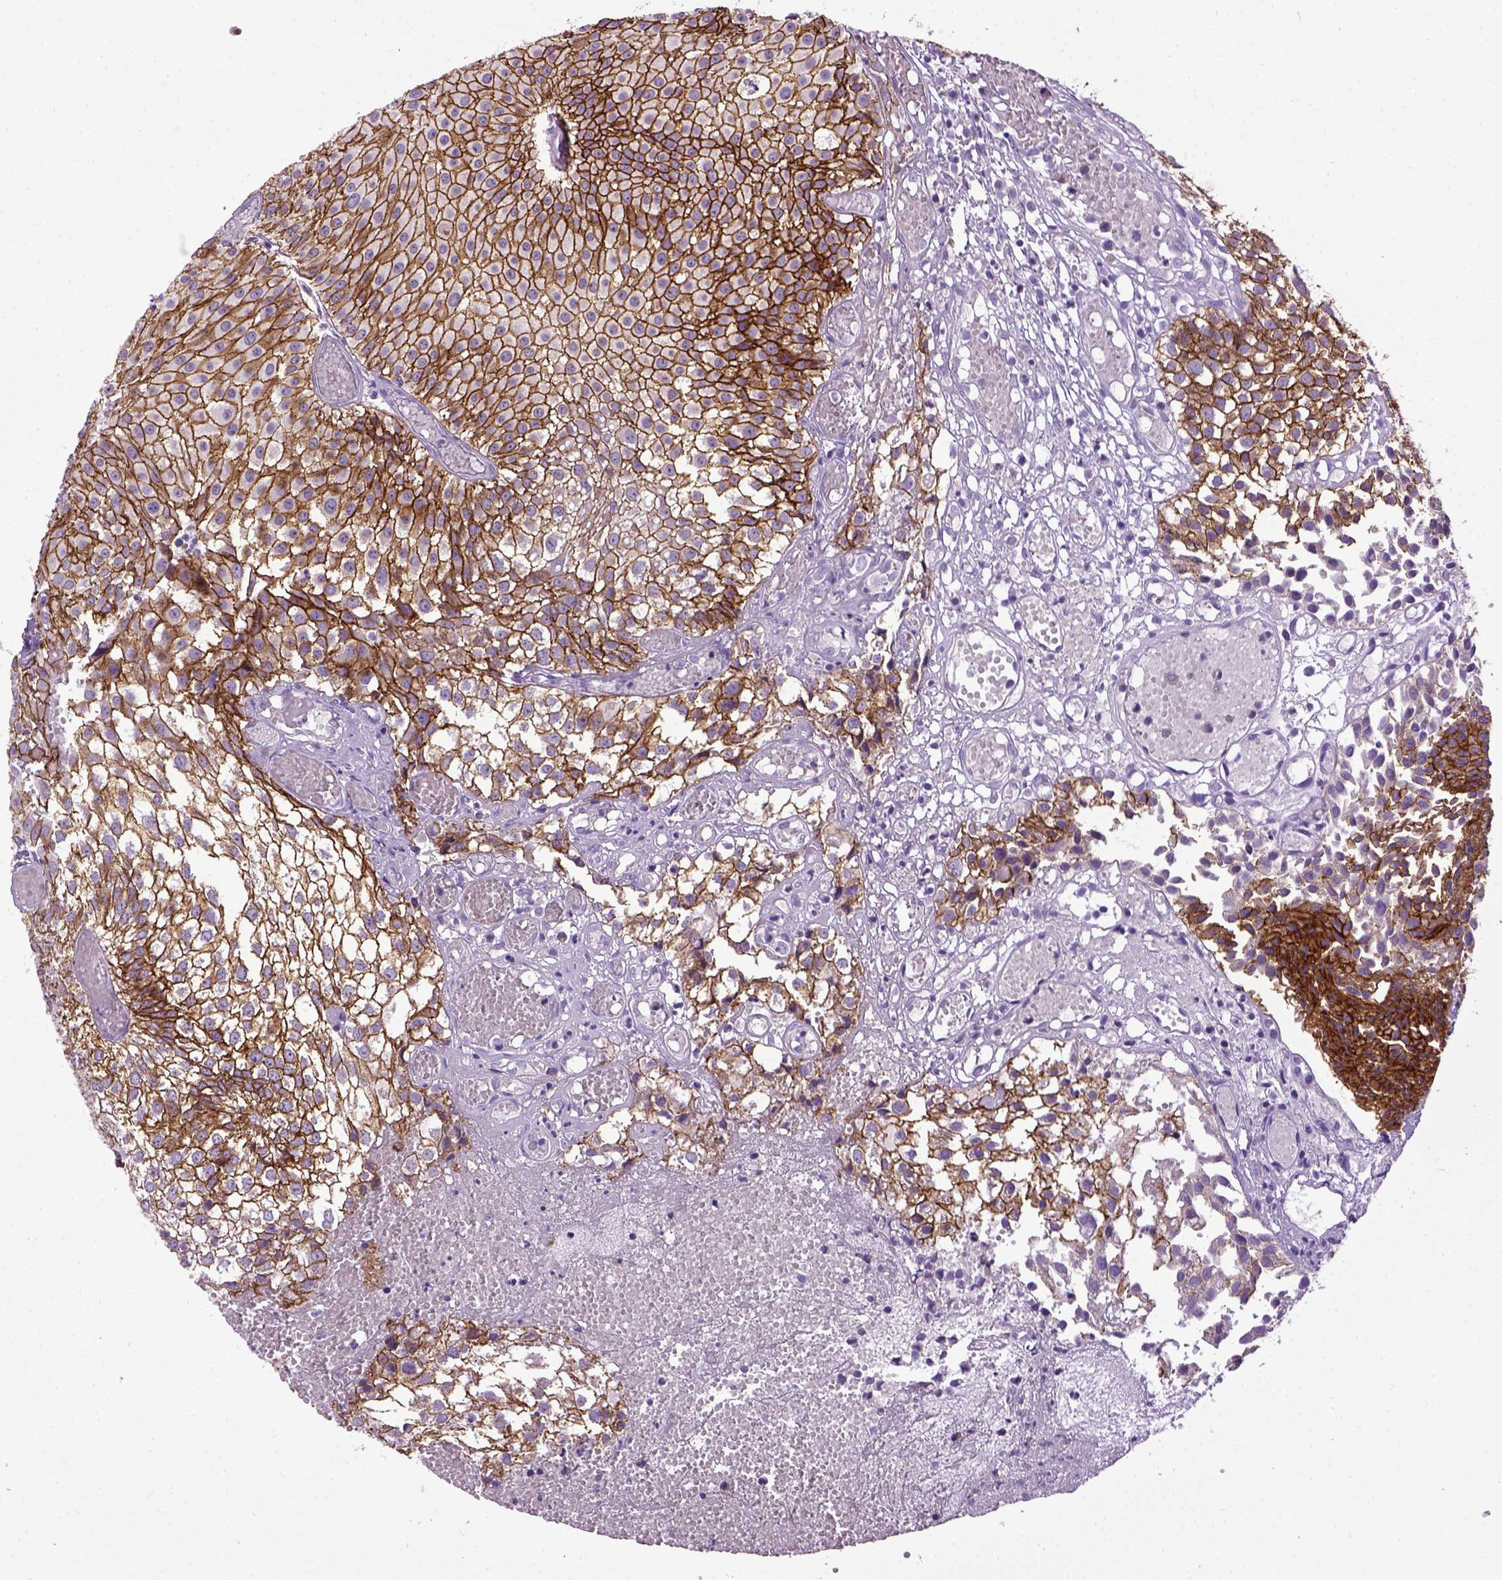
{"staining": {"intensity": "strong", "quantity": ">75%", "location": "cytoplasmic/membranous"}, "tissue": "urothelial cancer", "cell_type": "Tumor cells", "image_type": "cancer", "snomed": [{"axis": "morphology", "description": "Urothelial carcinoma, Low grade"}, {"axis": "topography", "description": "Urinary bladder"}], "caption": "Strong cytoplasmic/membranous positivity is seen in approximately >75% of tumor cells in urothelial cancer.", "gene": "CDH1", "patient": {"sex": "male", "age": 79}}